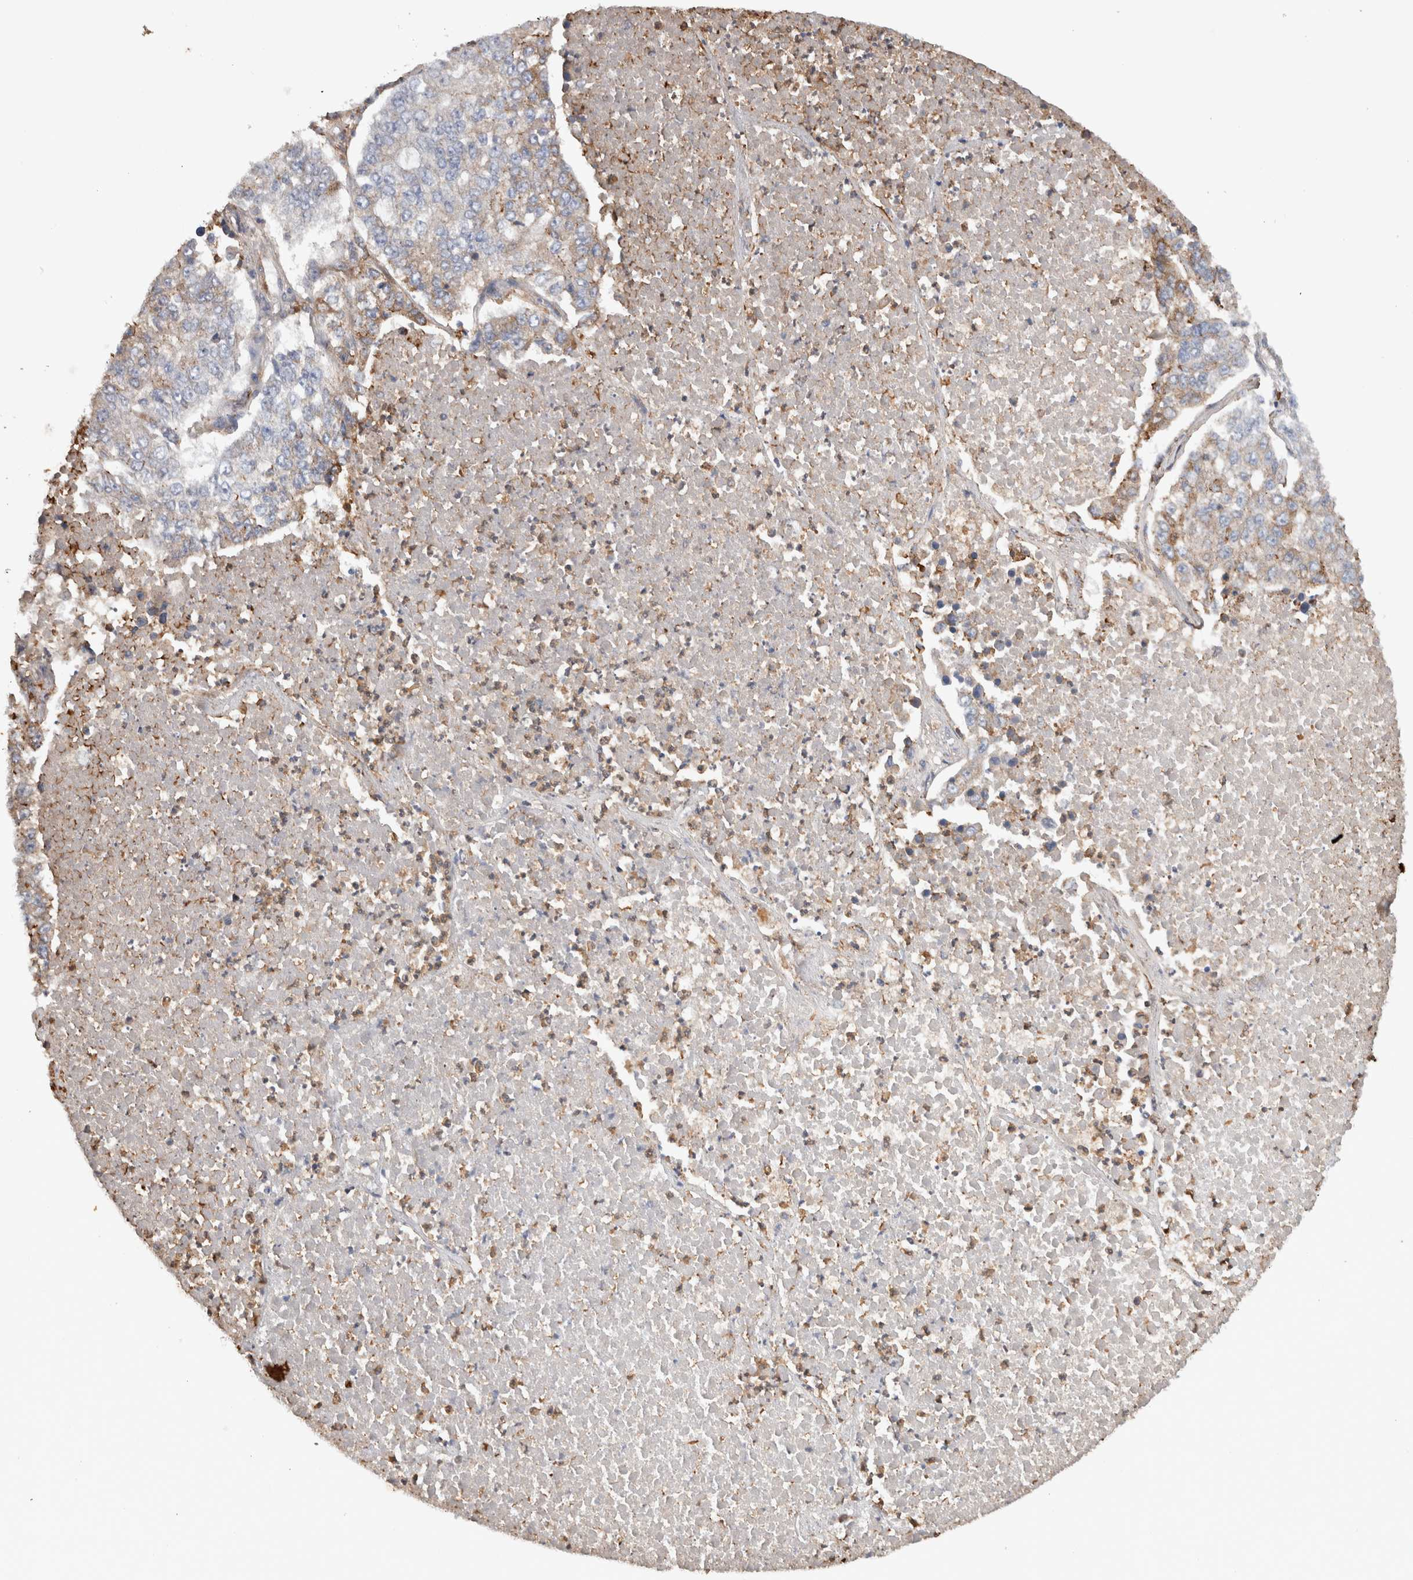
{"staining": {"intensity": "weak", "quantity": "25%-75%", "location": "cytoplasmic/membranous"}, "tissue": "lung cancer", "cell_type": "Tumor cells", "image_type": "cancer", "snomed": [{"axis": "morphology", "description": "Adenocarcinoma, NOS"}, {"axis": "topography", "description": "Lung"}], "caption": "Weak cytoplasmic/membranous staining for a protein is seen in about 25%-75% of tumor cells of lung adenocarcinoma using immunohistochemistry.", "gene": "P4HA1", "patient": {"sex": "male", "age": 49}}